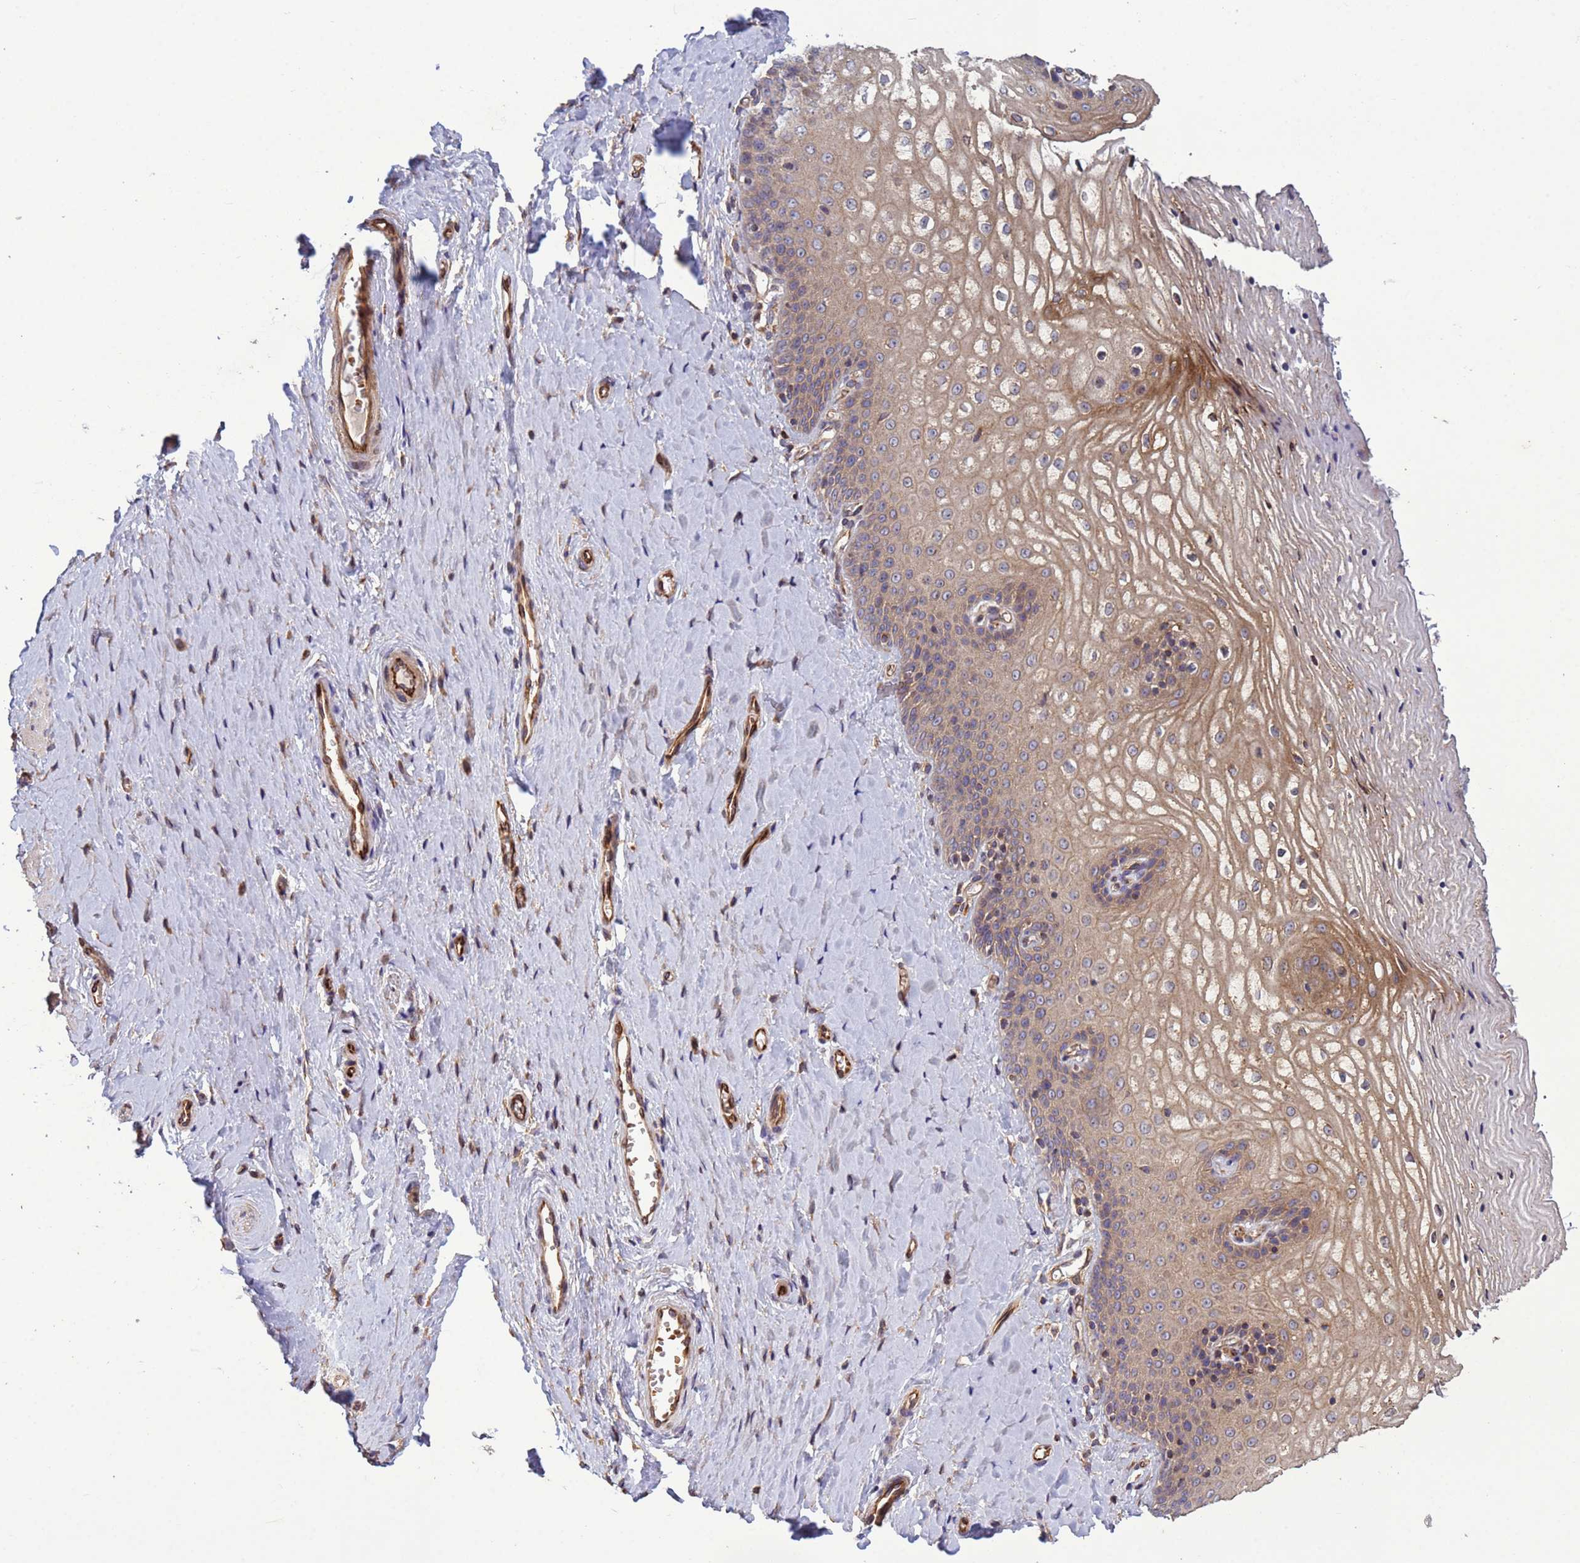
{"staining": {"intensity": "weak", "quantity": ">75%", "location": "cytoplasmic/membranous"}, "tissue": "vagina", "cell_type": "Squamous epithelial cells", "image_type": "normal", "snomed": [{"axis": "morphology", "description": "Normal tissue, NOS"}, {"axis": "topography", "description": "Vagina"}], "caption": "Squamous epithelial cells demonstrate low levels of weak cytoplasmic/membranous positivity in approximately >75% of cells in normal human vagina.", "gene": "RAB10", "patient": {"sex": "female", "age": 65}}